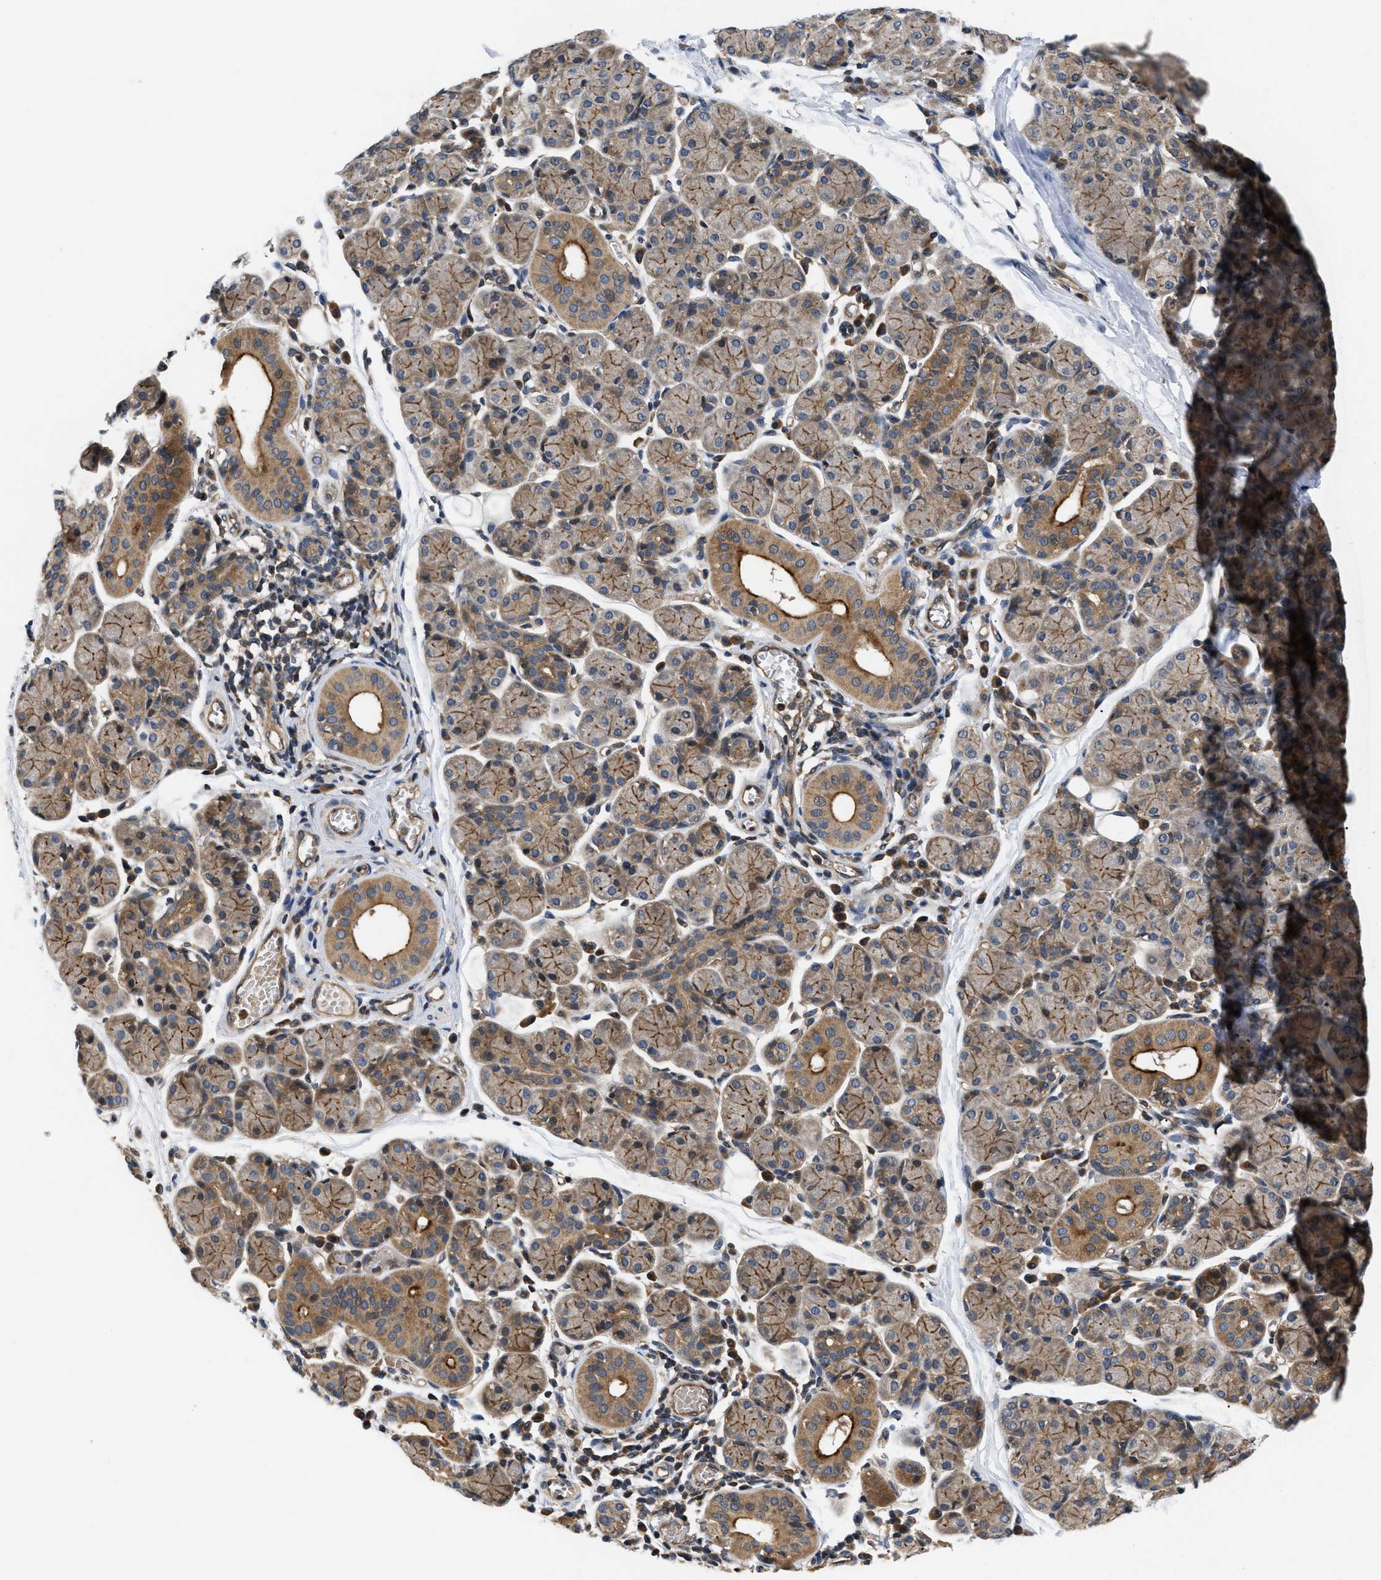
{"staining": {"intensity": "moderate", "quantity": "25%-75%", "location": "cytoplasmic/membranous"}, "tissue": "salivary gland", "cell_type": "Glandular cells", "image_type": "normal", "snomed": [{"axis": "morphology", "description": "Normal tissue, NOS"}, {"axis": "morphology", "description": "Inflammation, NOS"}, {"axis": "topography", "description": "Lymph node"}, {"axis": "topography", "description": "Salivary gland"}], "caption": "A brown stain highlights moderate cytoplasmic/membranous expression of a protein in glandular cells of benign salivary gland. (Brightfield microscopy of DAB IHC at high magnification).", "gene": "HMGCR", "patient": {"sex": "male", "age": 3}}